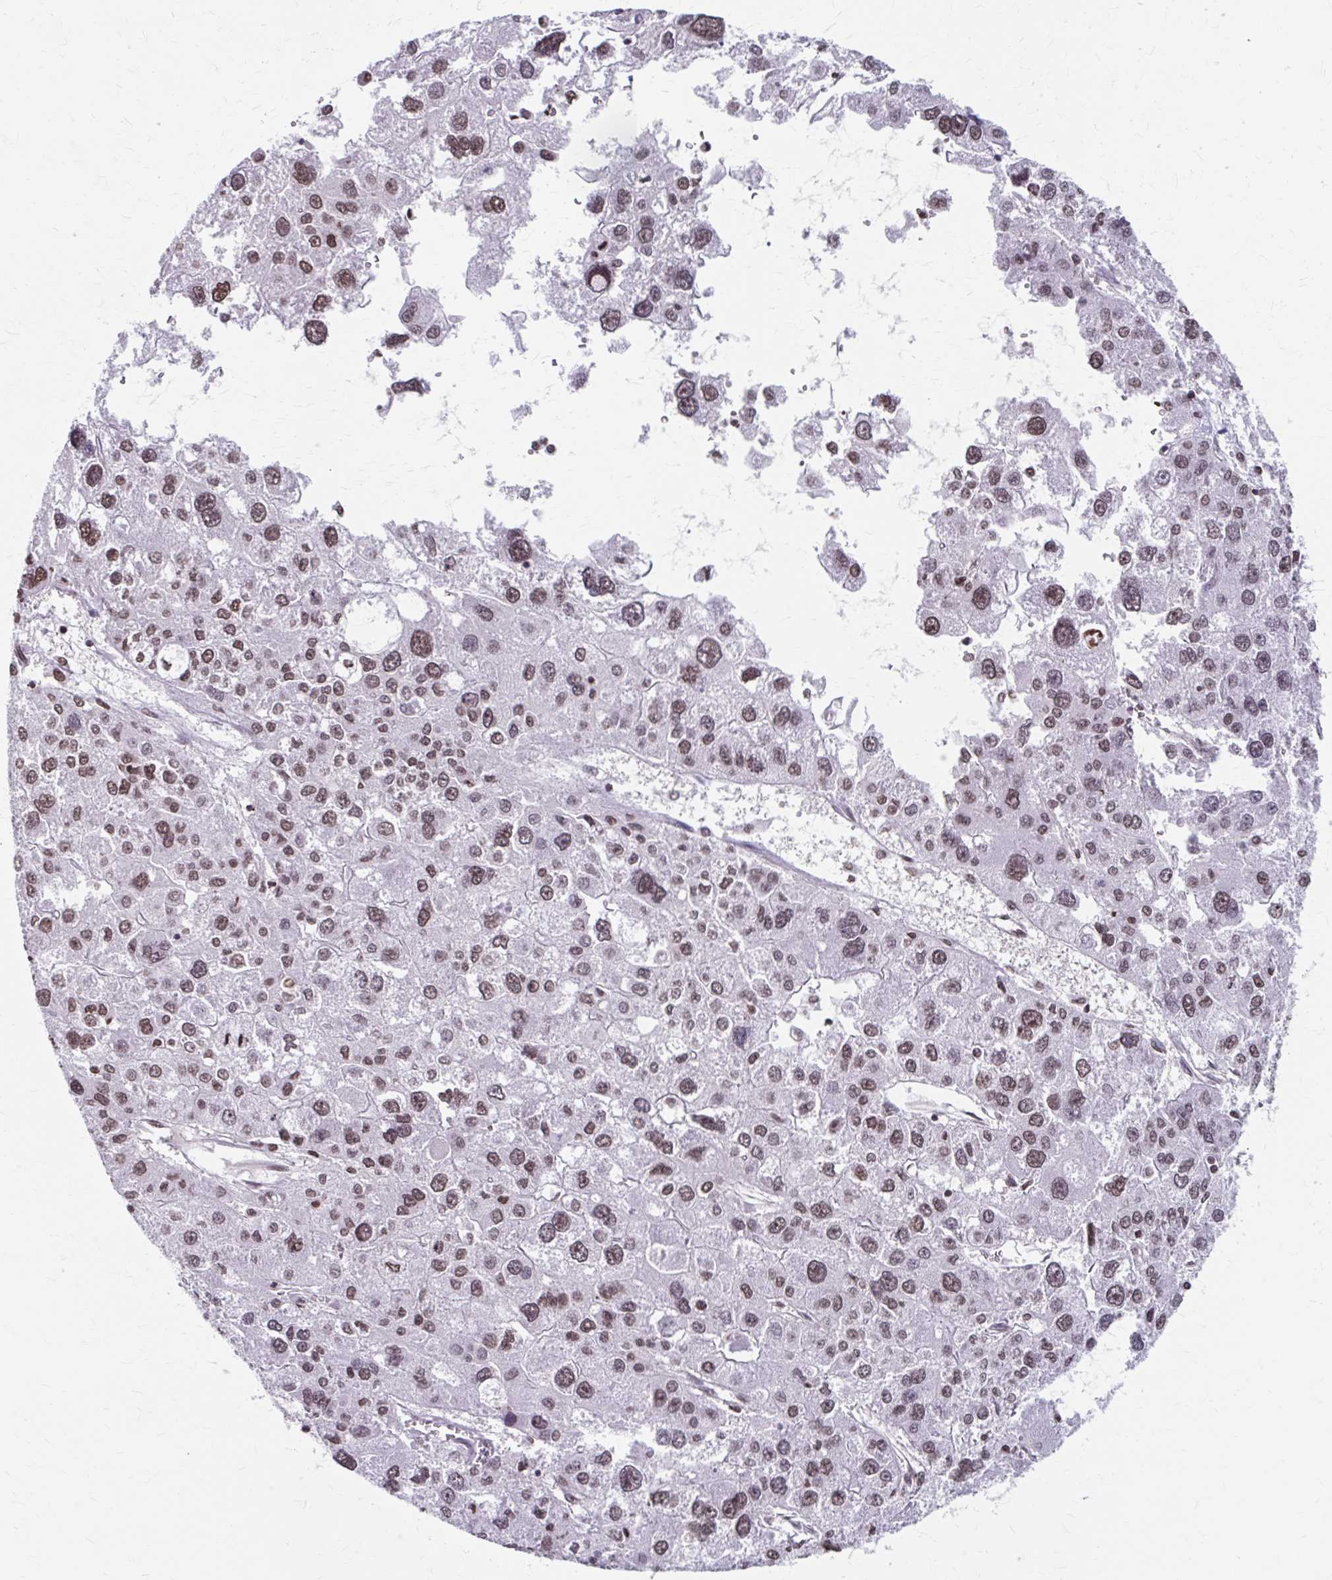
{"staining": {"intensity": "moderate", "quantity": "25%-75%", "location": "nuclear"}, "tissue": "liver cancer", "cell_type": "Tumor cells", "image_type": "cancer", "snomed": [{"axis": "morphology", "description": "Carcinoma, Hepatocellular, NOS"}, {"axis": "topography", "description": "Liver"}], "caption": "Immunohistochemistry of liver cancer reveals medium levels of moderate nuclear positivity in about 25%-75% of tumor cells.", "gene": "ORC3", "patient": {"sex": "male", "age": 73}}